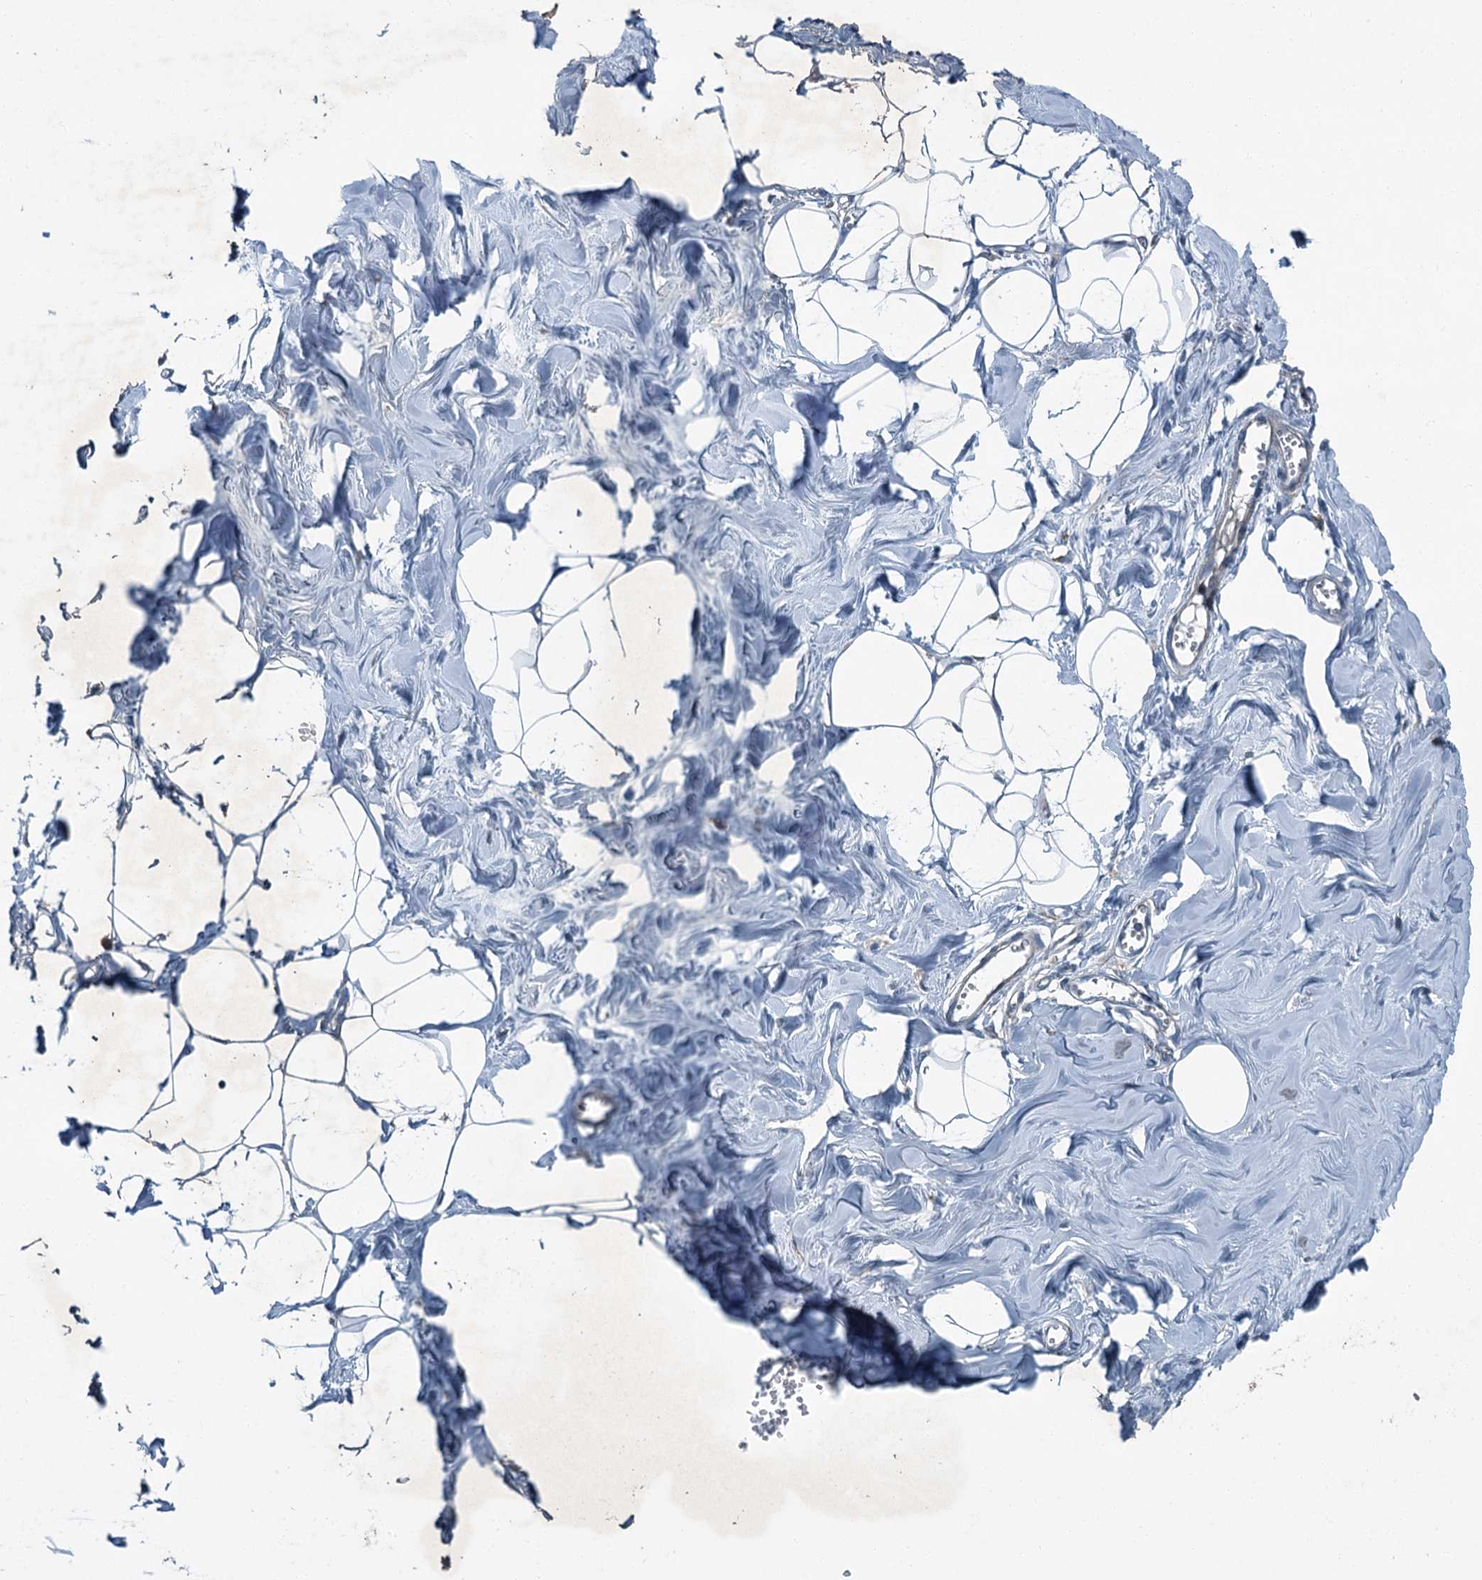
{"staining": {"intensity": "negative", "quantity": "none", "location": "none"}, "tissue": "breast", "cell_type": "Adipocytes", "image_type": "normal", "snomed": [{"axis": "morphology", "description": "Normal tissue, NOS"}, {"axis": "topography", "description": "Breast"}], "caption": "High power microscopy photomicrograph of an immunohistochemistry histopathology image of normal breast, revealing no significant expression in adipocytes.", "gene": "AXL", "patient": {"sex": "female", "age": 27}}